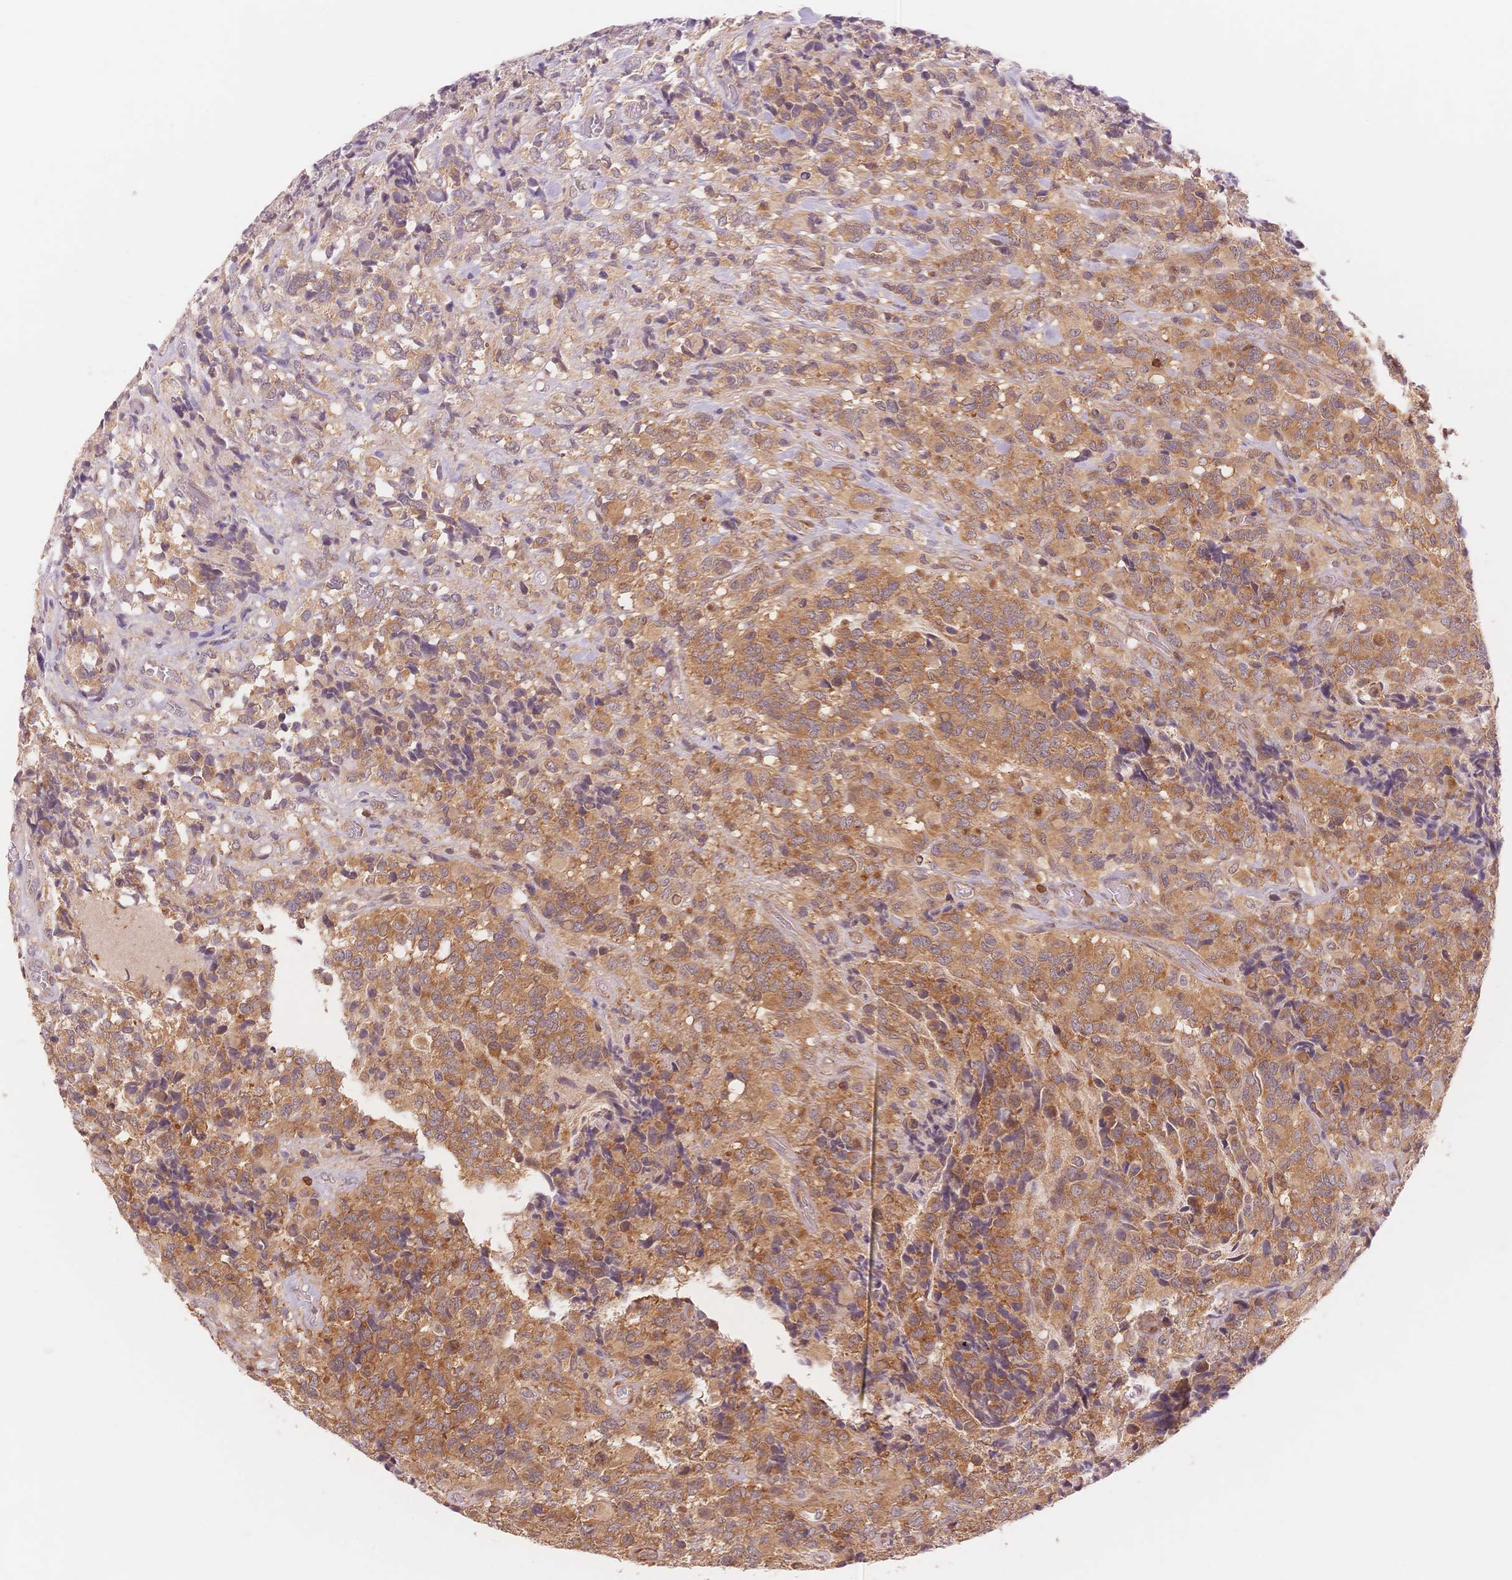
{"staining": {"intensity": "moderate", "quantity": ">75%", "location": "cytoplasmic/membranous"}, "tissue": "glioma", "cell_type": "Tumor cells", "image_type": "cancer", "snomed": [{"axis": "morphology", "description": "Glioma, malignant, High grade"}, {"axis": "topography", "description": "Brain"}], "caption": "A brown stain shows moderate cytoplasmic/membranous positivity of a protein in human glioma tumor cells.", "gene": "STK39", "patient": {"sex": "male", "age": 39}}